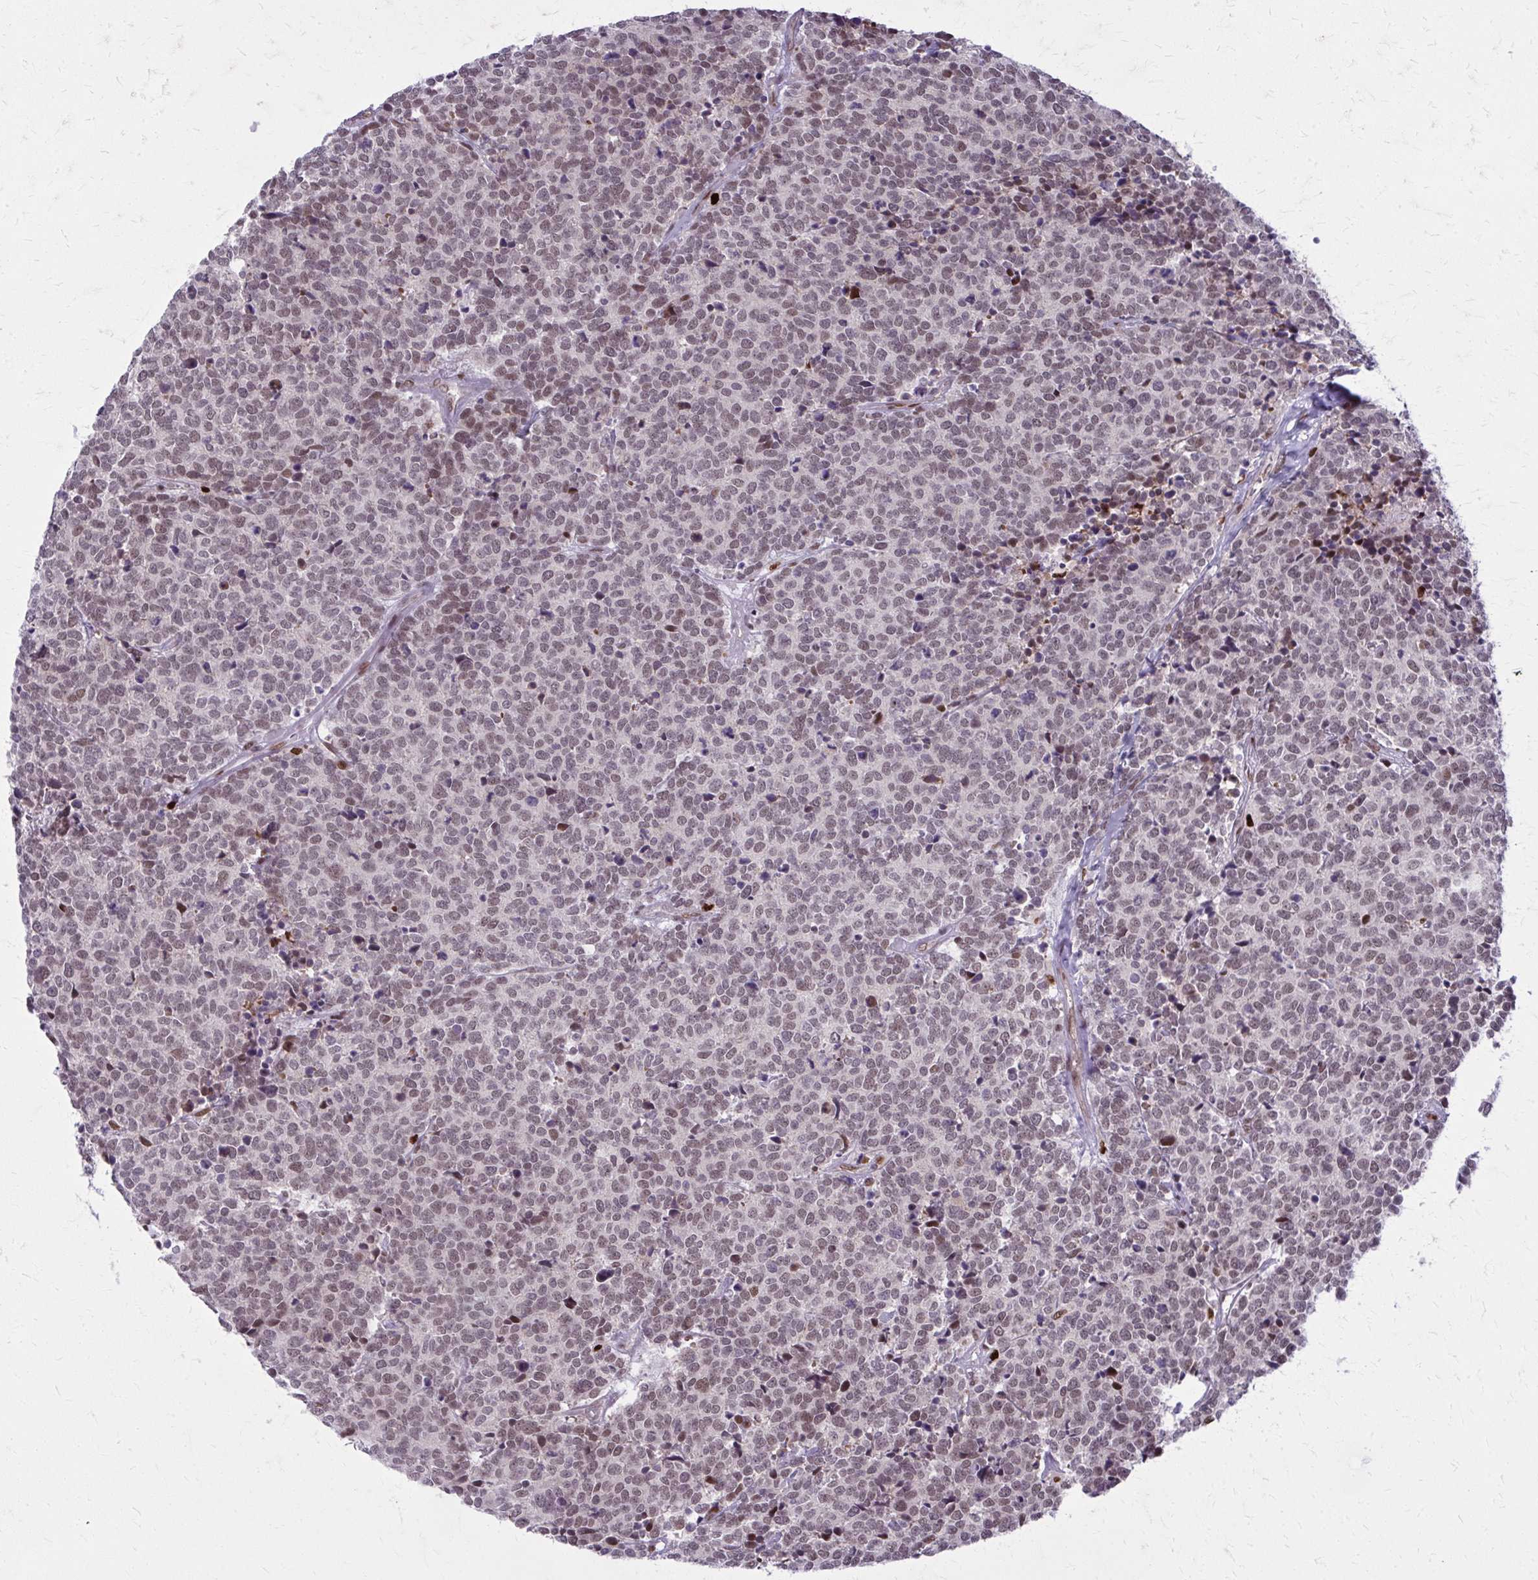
{"staining": {"intensity": "moderate", "quantity": "25%-75%", "location": "nuclear"}, "tissue": "carcinoid", "cell_type": "Tumor cells", "image_type": "cancer", "snomed": [{"axis": "morphology", "description": "Carcinoid, malignant, NOS"}, {"axis": "topography", "description": "Skin"}], "caption": "Moderate nuclear staining is seen in approximately 25%-75% of tumor cells in carcinoid (malignant). (DAB (3,3'-diaminobenzidine) IHC, brown staining for protein, blue staining for nuclei).", "gene": "ZNF559", "patient": {"sex": "female", "age": 79}}